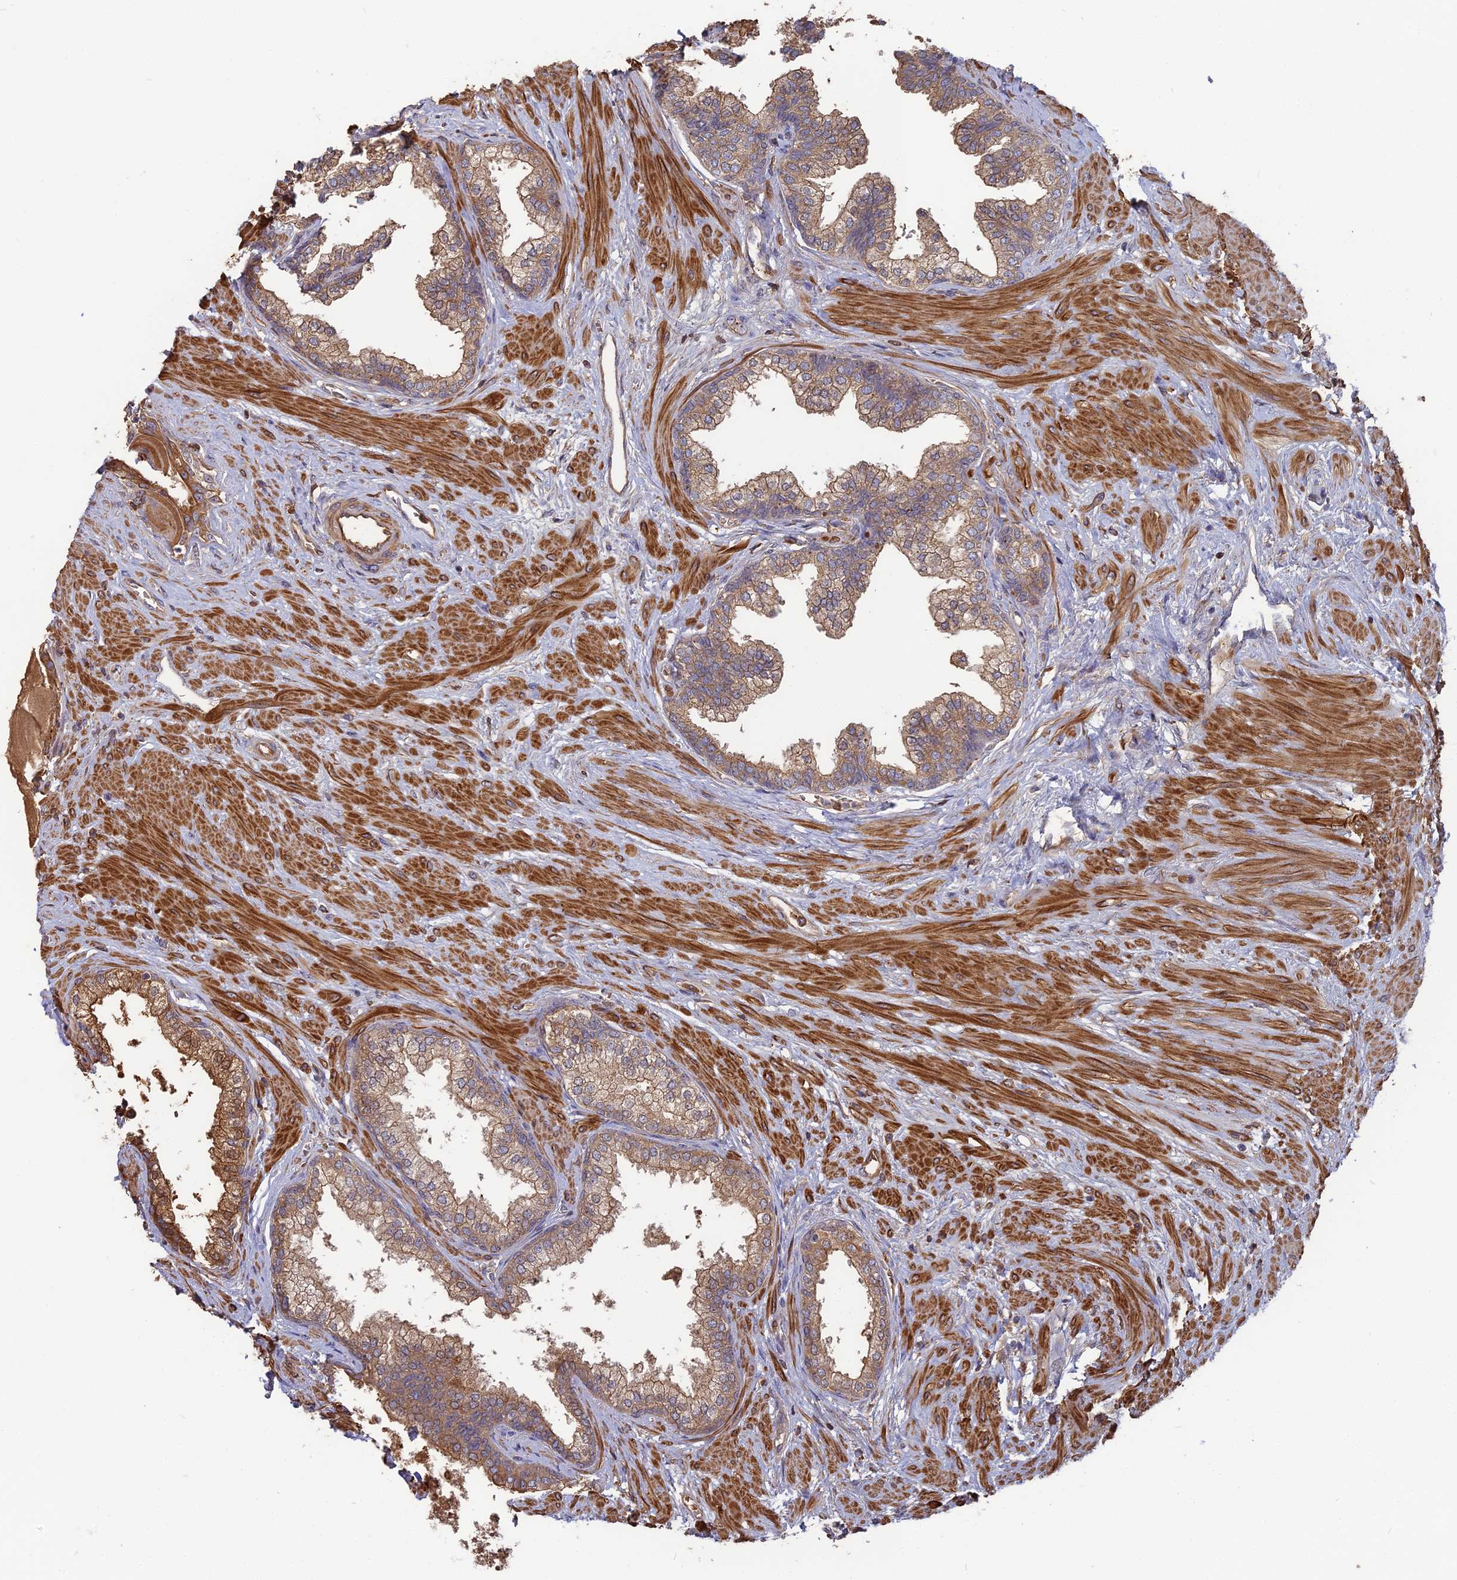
{"staining": {"intensity": "moderate", "quantity": "25%-75%", "location": "cytoplasmic/membranous"}, "tissue": "prostate", "cell_type": "Glandular cells", "image_type": "normal", "snomed": [{"axis": "morphology", "description": "Normal tissue, NOS"}, {"axis": "topography", "description": "Prostate"}], "caption": "This photomicrograph demonstrates IHC staining of normal prostate, with medium moderate cytoplasmic/membranous expression in about 25%-75% of glandular cells.", "gene": "ERMAP", "patient": {"sex": "male", "age": 57}}